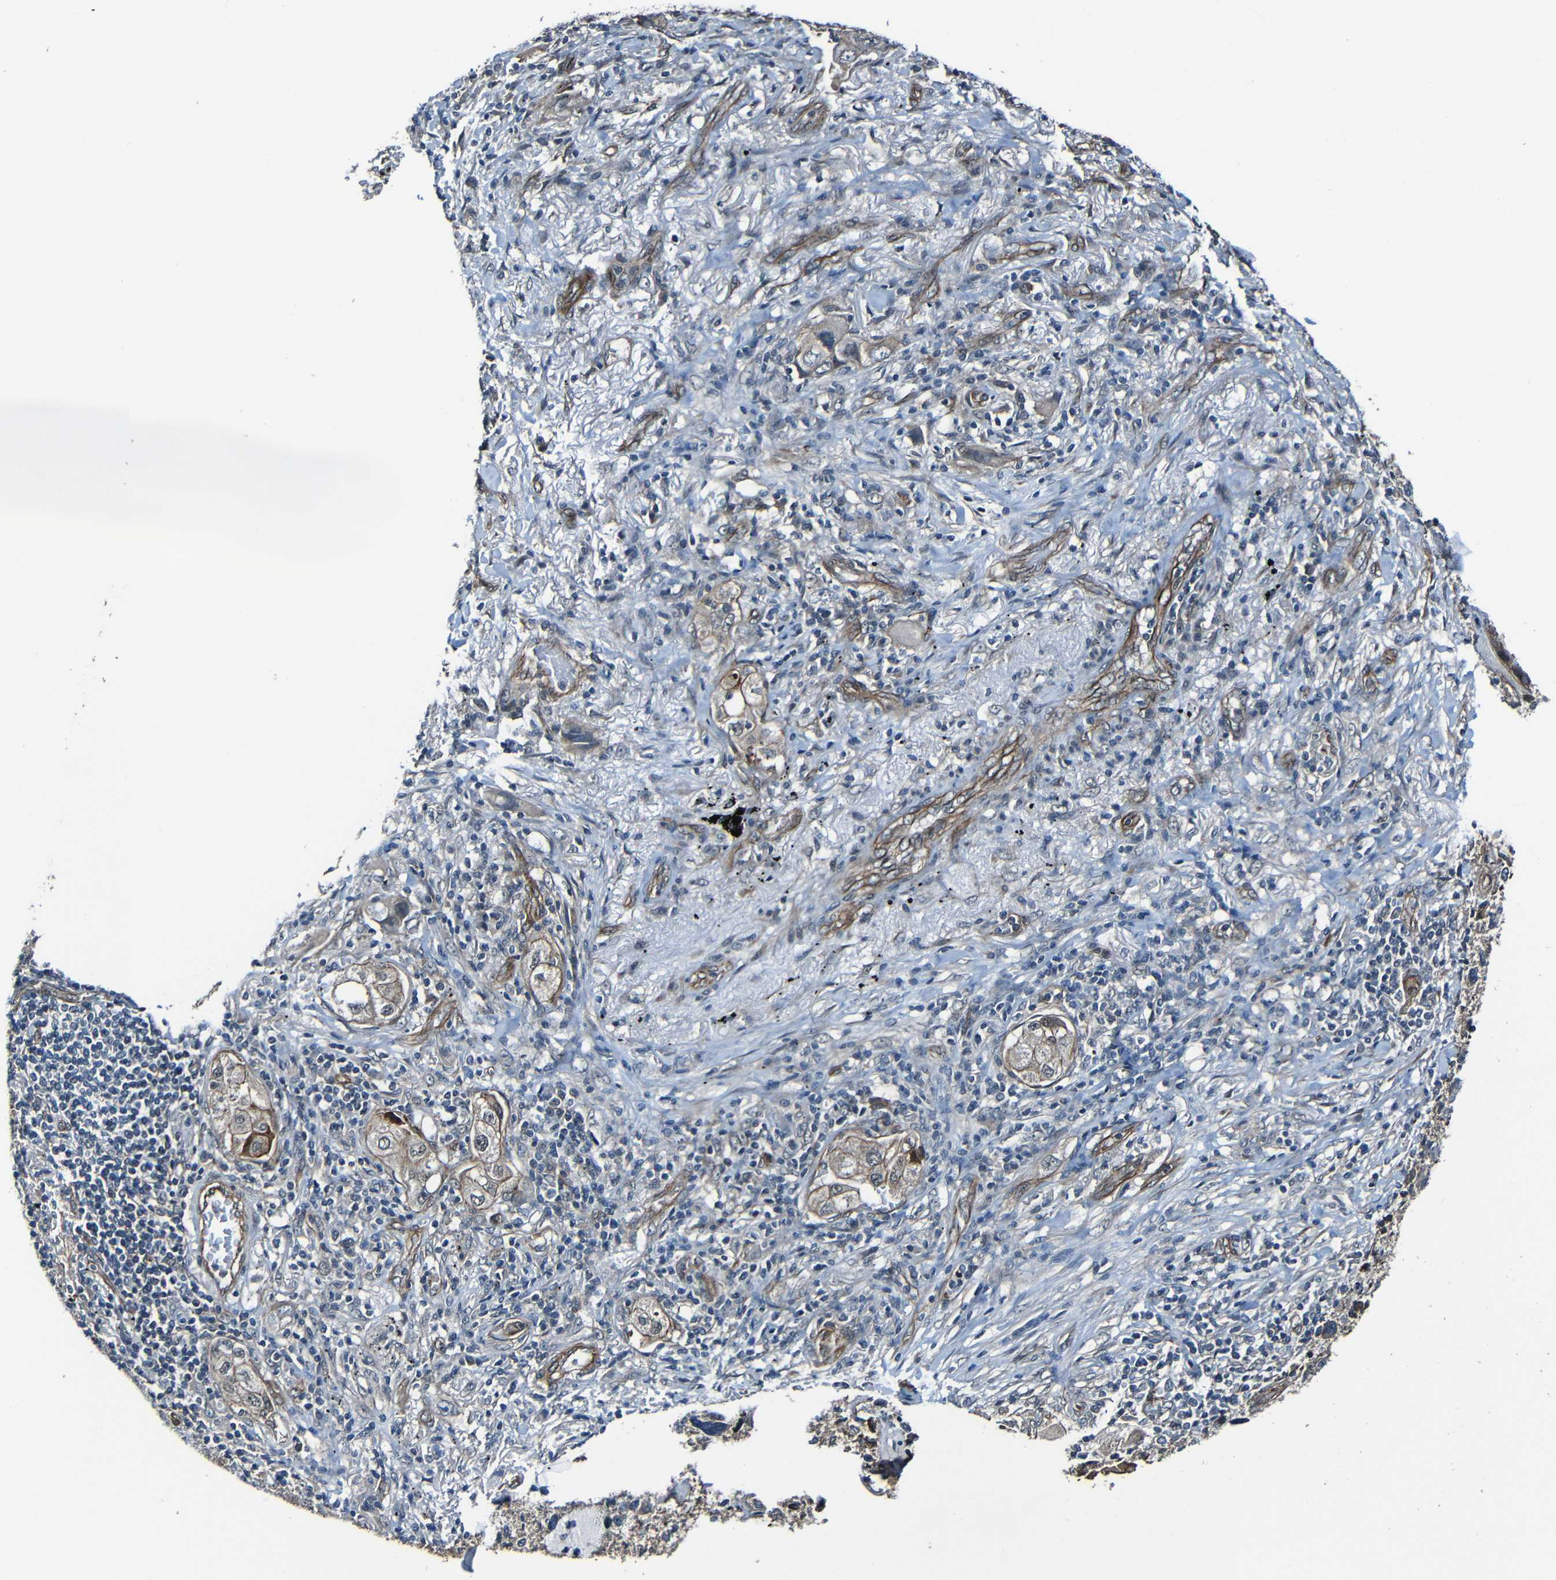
{"staining": {"intensity": "moderate", "quantity": "<25%", "location": "cytoplasmic/membranous"}, "tissue": "lung cancer", "cell_type": "Tumor cells", "image_type": "cancer", "snomed": [{"axis": "morphology", "description": "Adenocarcinoma, NOS"}, {"axis": "topography", "description": "Lung"}], "caption": "Lung cancer stained with IHC shows moderate cytoplasmic/membranous staining in approximately <25% of tumor cells.", "gene": "LGR5", "patient": {"sex": "female", "age": 65}}